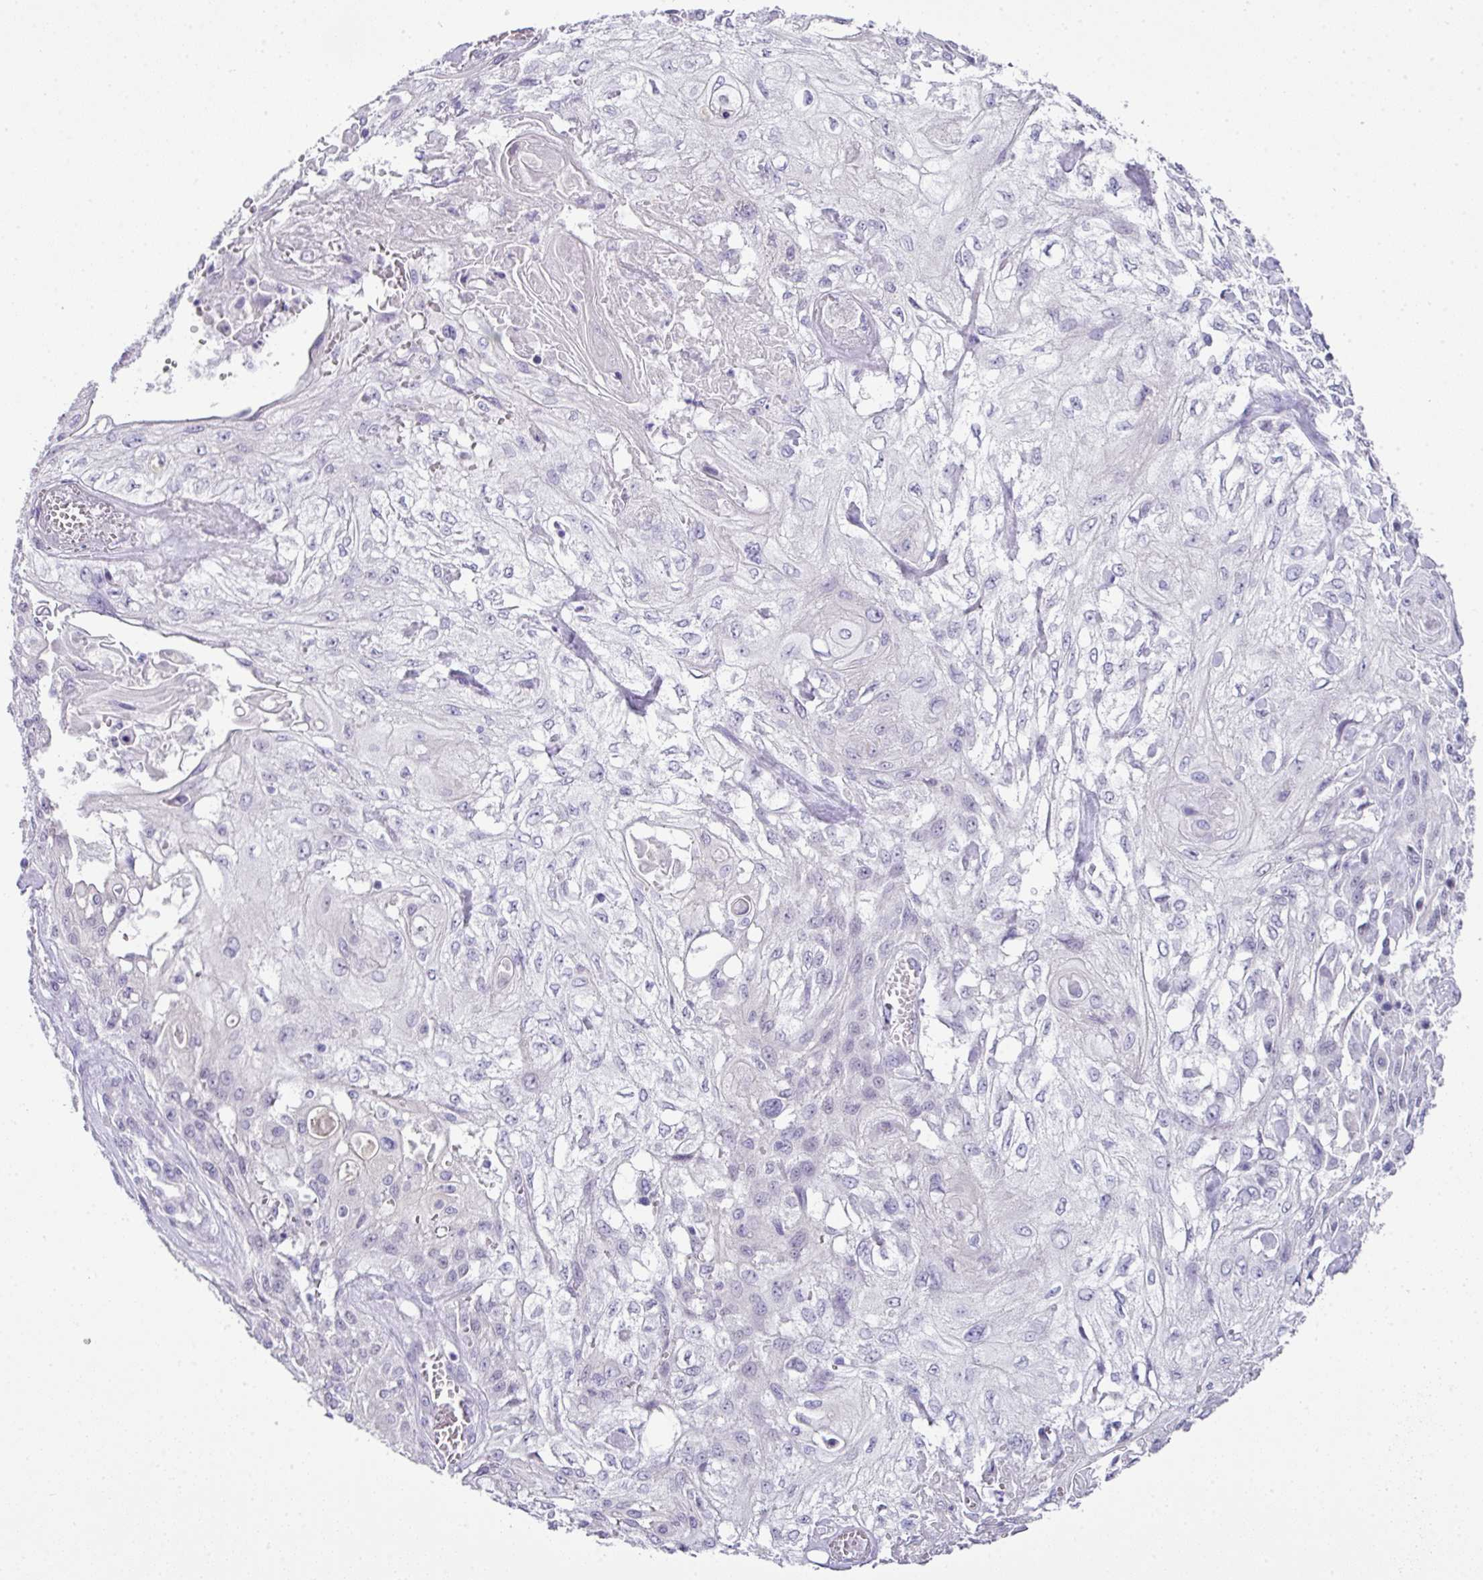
{"staining": {"intensity": "negative", "quantity": "none", "location": "none"}, "tissue": "skin cancer", "cell_type": "Tumor cells", "image_type": "cancer", "snomed": [{"axis": "morphology", "description": "Squamous cell carcinoma, NOS"}, {"axis": "morphology", "description": "Squamous cell carcinoma, metastatic, NOS"}, {"axis": "topography", "description": "Skin"}, {"axis": "topography", "description": "Lymph node"}], "caption": "Immunohistochemical staining of skin cancer shows no significant expression in tumor cells.", "gene": "BCL11A", "patient": {"sex": "male", "age": 75}}